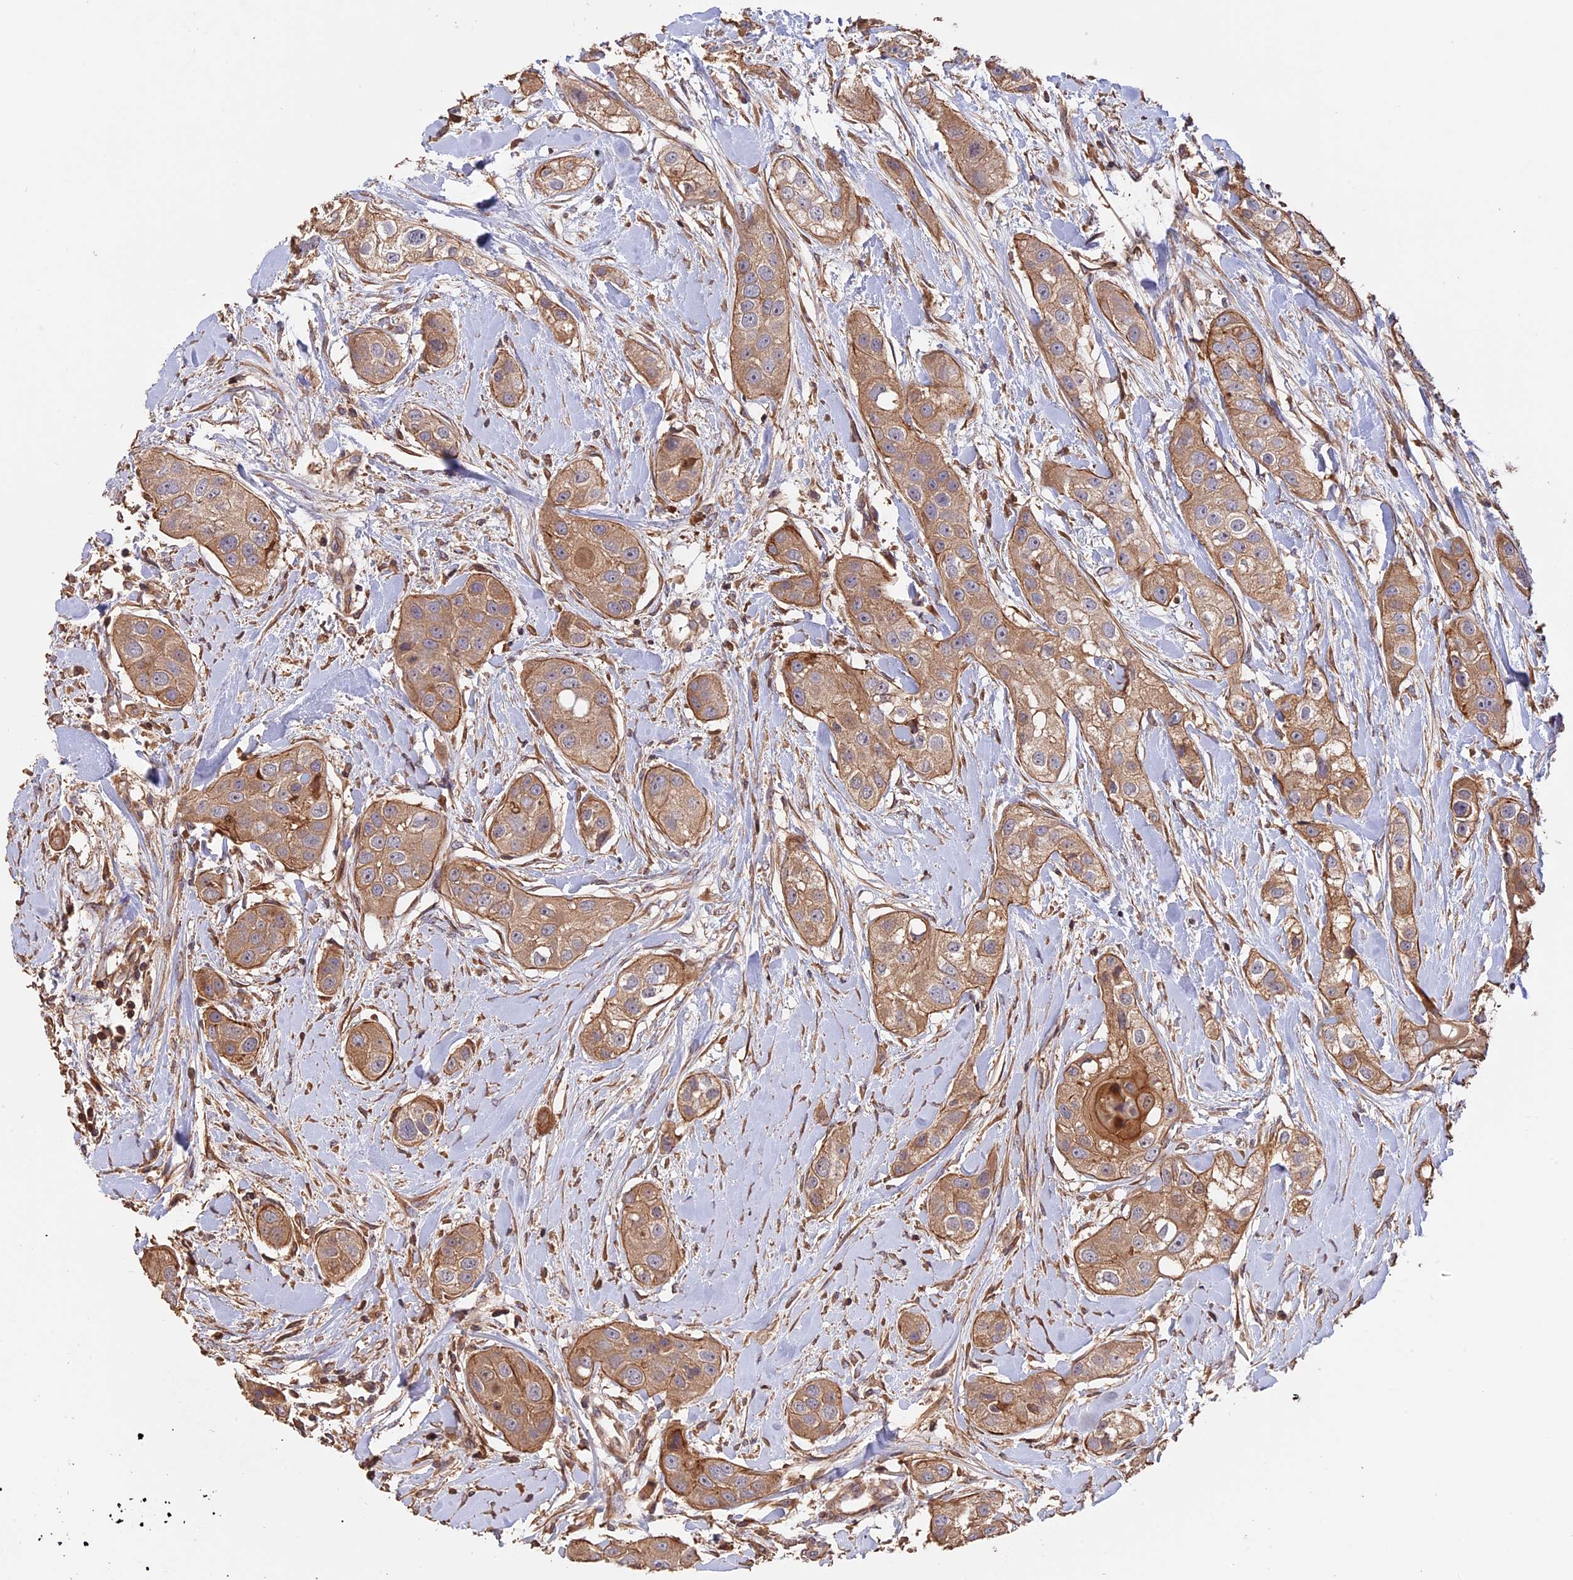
{"staining": {"intensity": "moderate", "quantity": ">75%", "location": "cytoplasmic/membranous"}, "tissue": "head and neck cancer", "cell_type": "Tumor cells", "image_type": "cancer", "snomed": [{"axis": "morphology", "description": "Normal tissue, NOS"}, {"axis": "morphology", "description": "Squamous cell carcinoma, NOS"}, {"axis": "topography", "description": "Skeletal muscle"}, {"axis": "topography", "description": "Head-Neck"}], "caption": "Tumor cells show moderate cytoplasmic/membranous positivity in about >75% of cells in head and neck cancer (squamous cell carcinoma). (DAB (3,3'-diaminobenzidine) IHC with brightfield microscopy, high magnification).", "gene": "RASAL1", "patient": {"sex": "male", "age": 51}}